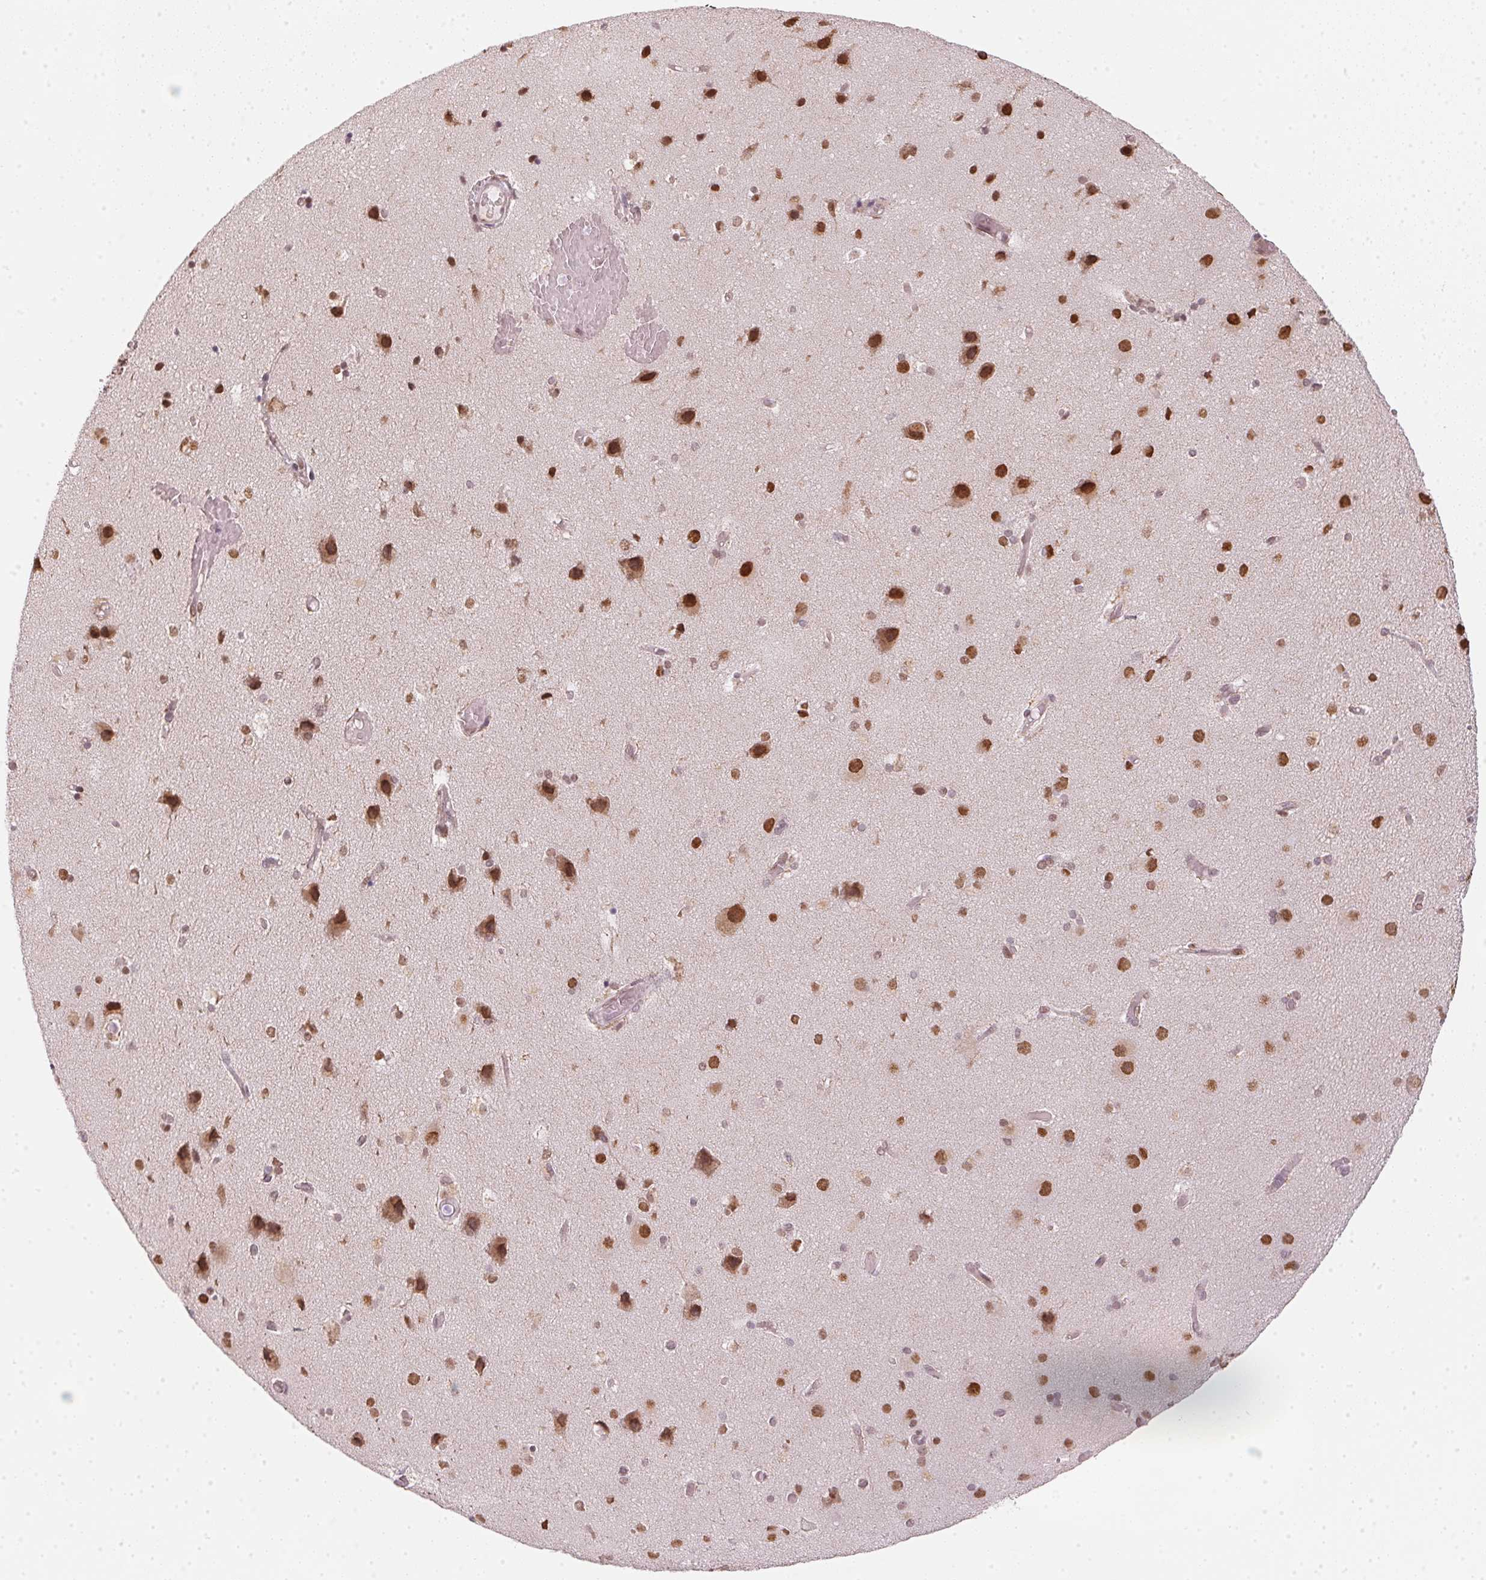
{"staining": {"intensity": "negative", "quantity": "none", "location": "none"}, "tissue": "cerebral cortex", "cell_type": "Endothelial cells", "image_type": "normal", "snomed": [{"axis": "morphology", "description": "Normal tissue, NOS"}, {"axis": "morphology", "description": "Glioma, malignant, High grade"}, {"axis": "topography", "description": "Cerebral cortex"}], "caption": "The micrograph reveals no significant positivity in endothelial cells of cerebral cortex. (DAB immunohistochemistry (IHC) with hematoxylin counter stain).", "gene": "KAT6A", "patient": {"sex": "male", "age": 71}}